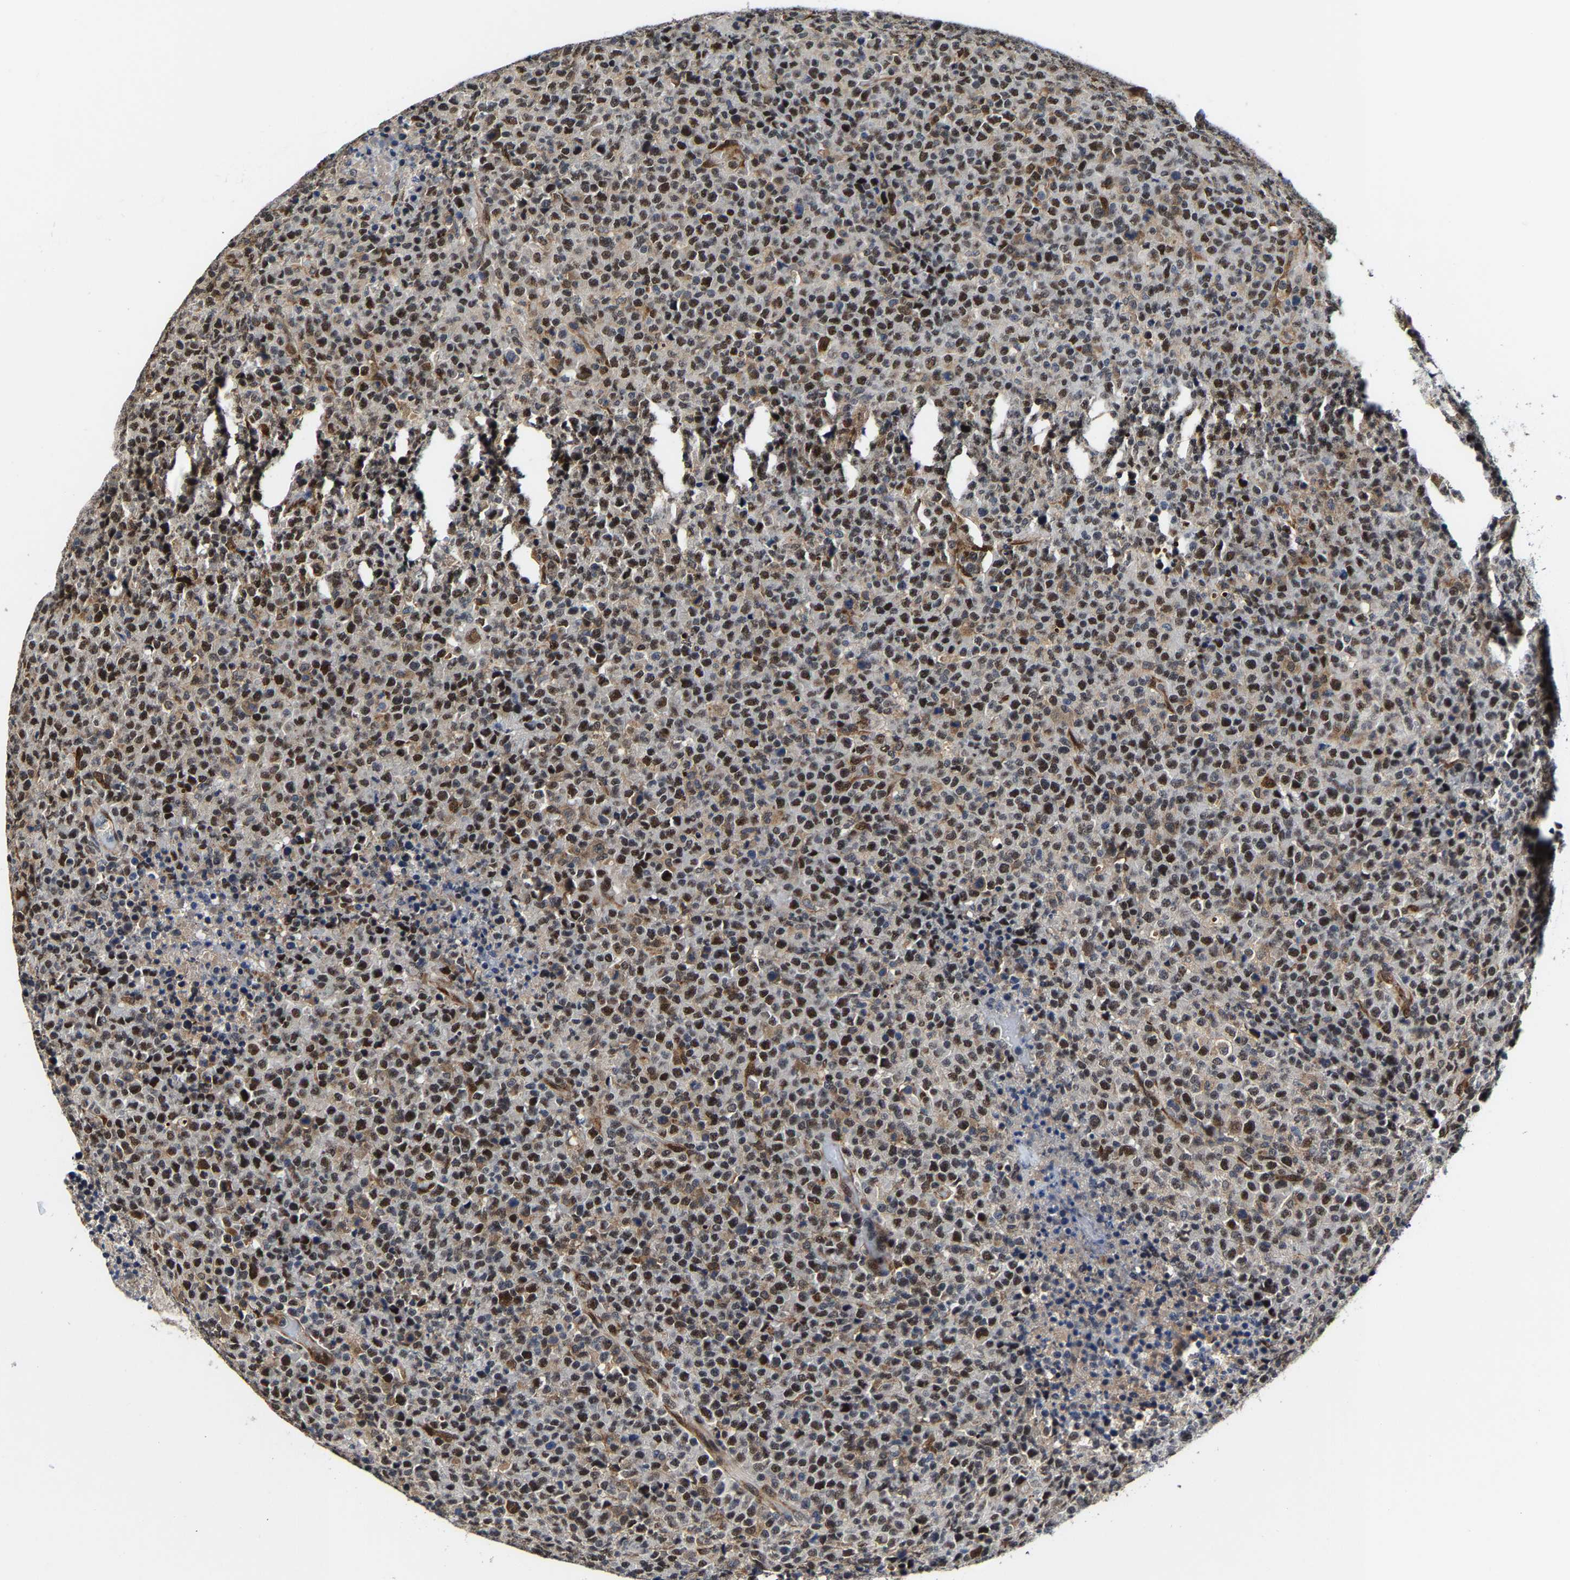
{"staining": {"intensity": "strong", "quantity": ">75%", "location": "cytoplasmic/membranous,nuclear"}, "tissue": "lymphoma", "cell_type": "Tumor cells", "image_type": "cancer", "snomed": [{"axis": "morphology", "description": "Malignant lymphoma, non-Hodgkin's type, High grade"}, {"axis": "topography", "description": "Lymph node"}], "caption": "Tumor cells display strong cytoplasmic/membranous and nuclear staining in about >75% of cells in high-grade malignant lymphoma, non-Hodgkin's type.", "gene": "METTL1", "patient": {"sex": "male", "age": 13}}